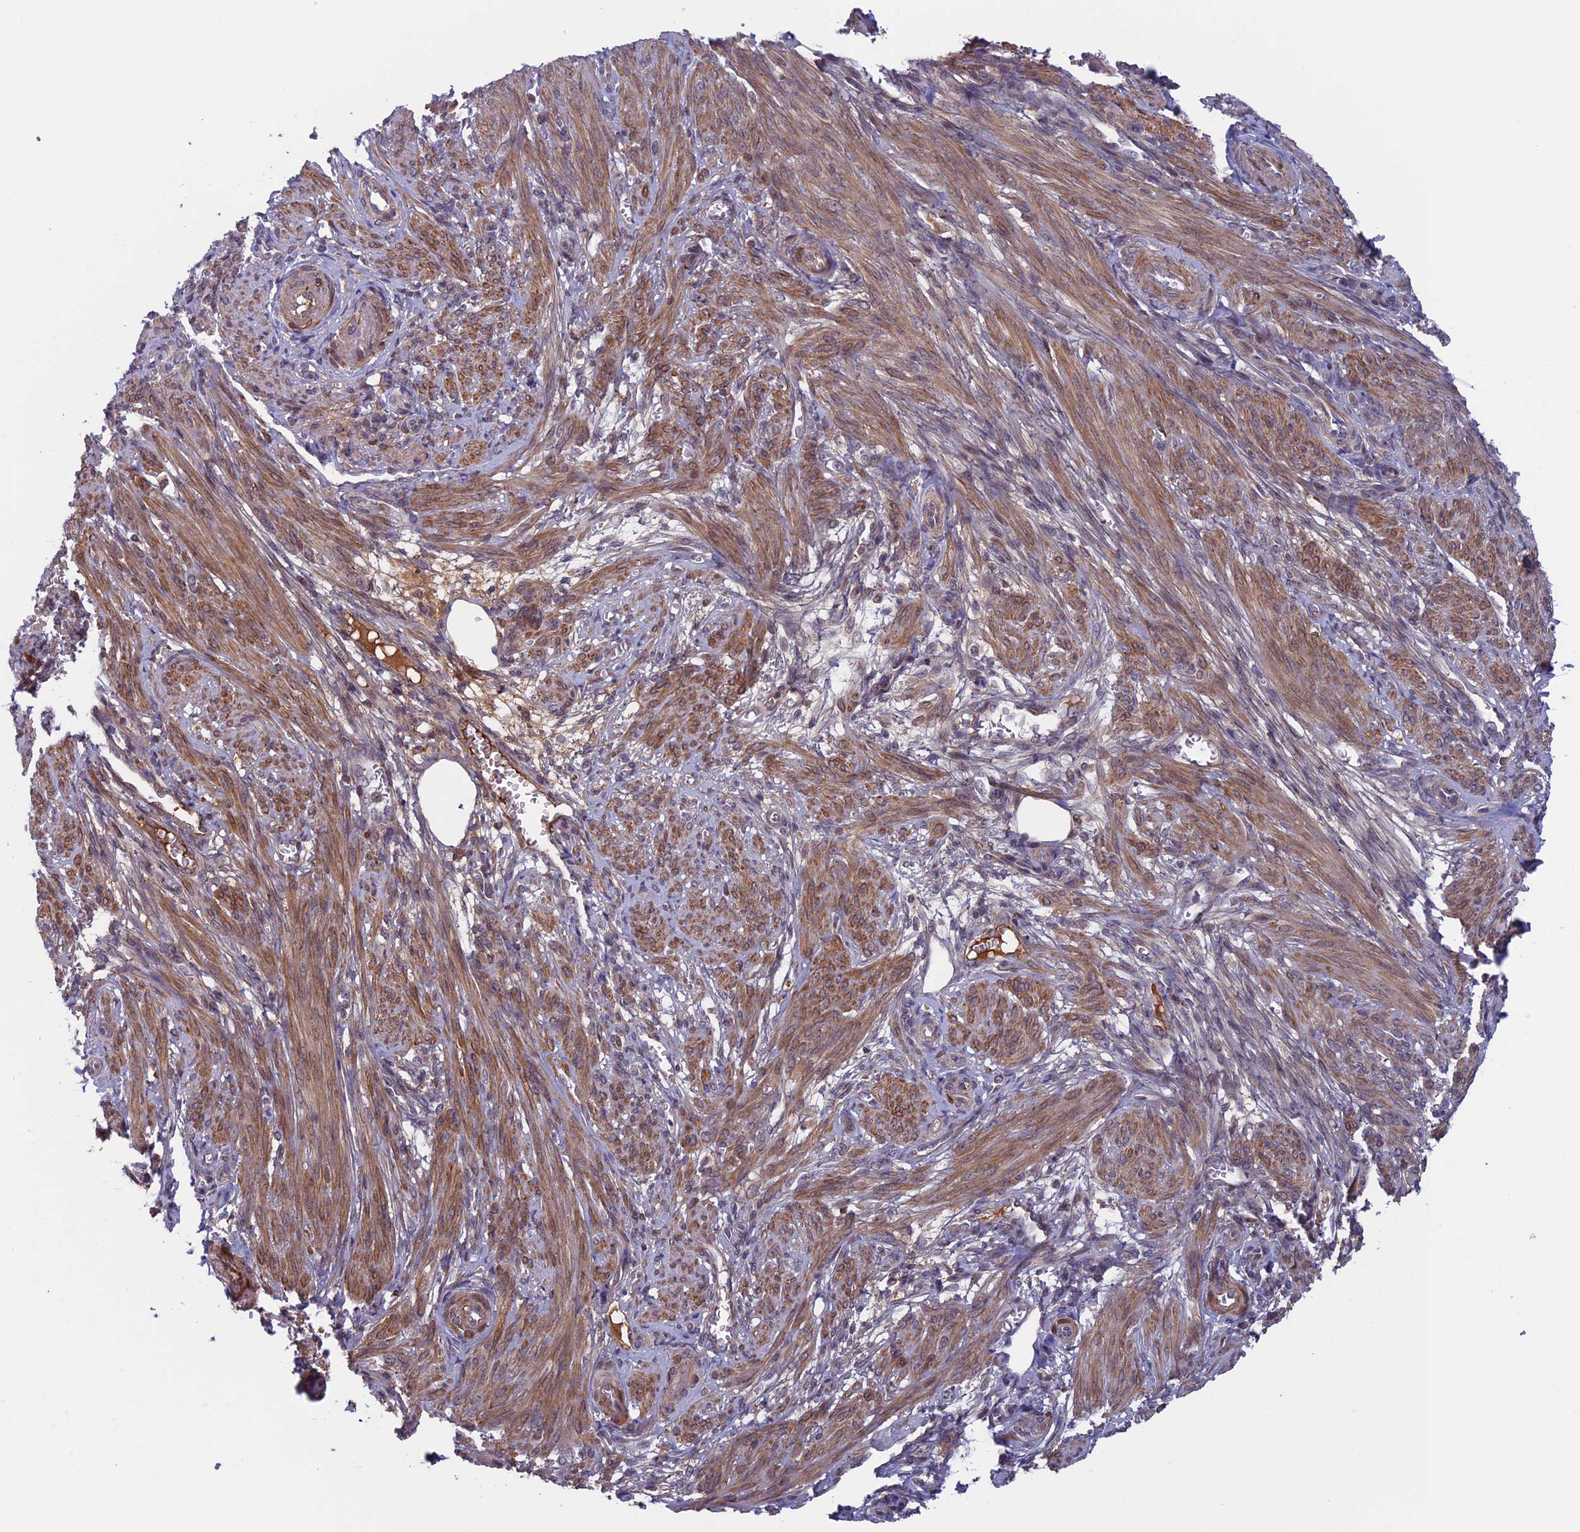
{"staining": {"intensity": "moderate", "quantity": "25%-75%", "location": "cytoplasmic/membranous"}, "tissue": "smooth muscle", "cell_type": "Smooth muscle cells", "image_type": "normal", "snomed": [{"axis": "morphology", "description": "Normal tissue, NOS"}, {"axis": "topography", "description": "Smooth muscle"}], "caption": "Brown immunohistochemical staining in benign human smooth muscle demonstrates moderate cytoplasmic/membranous positivity in about 25%-75% of smooth muscle cells. (brown staining indicates protein expression, while blue staining denotes nuclei).", "gene": "FADS1", "patient": {"sex": "female", "age": 39}}